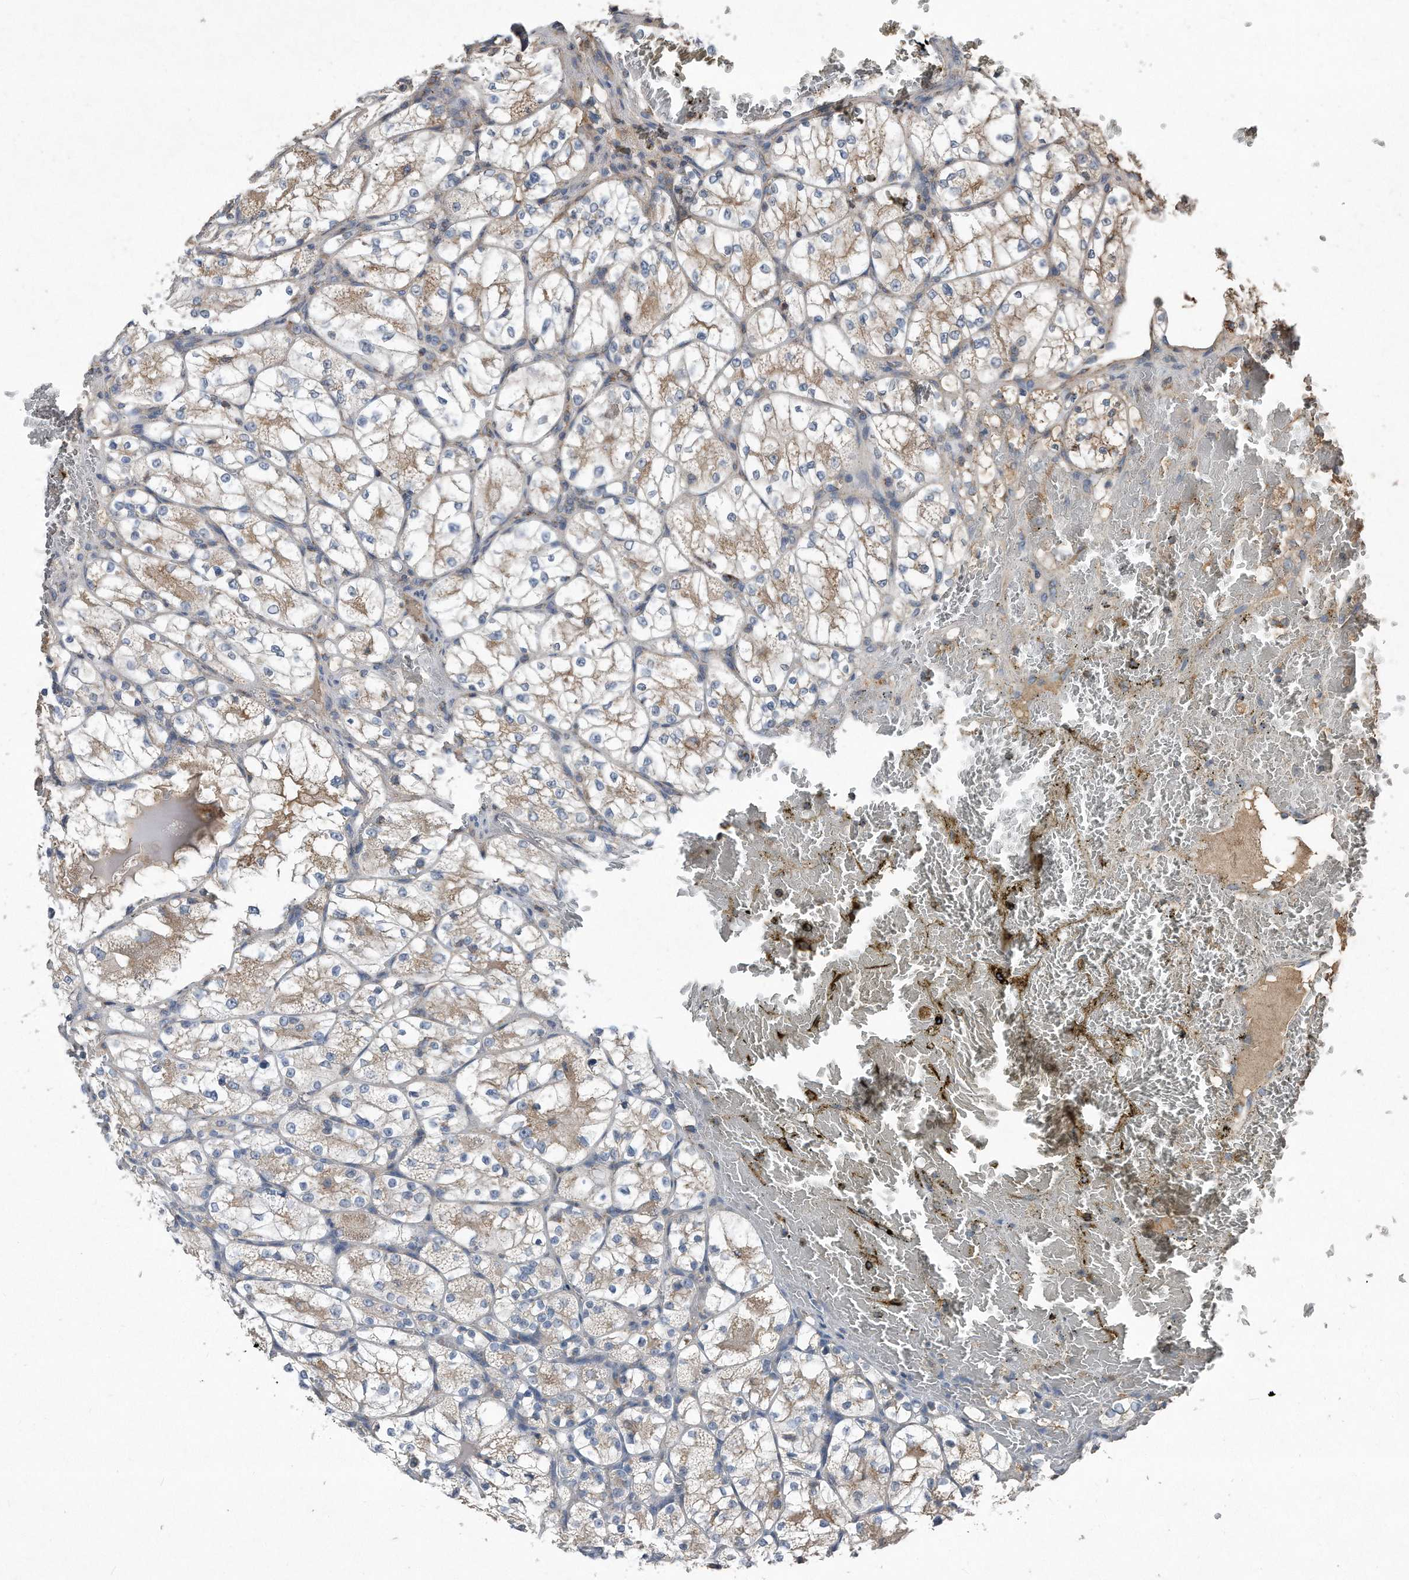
{"staining": {"intensity": "weak", "quantity": "<25%", "location": "cytoplasmic/membranous"}, "tissue": "renal cancer", "cell_type": "Tumor cells", "image_type": "cancer", "snomed": [{"axis": "morphology", "description": "Adenocarcinoma, NOS"}, {"axis": "topography", "description": "Kidney"}], "caption": "The immunohistochemistry (IHC) histopathology image has no significant staining in tumor cells of renal cancer (adenocarcinoma) tissue. The staining was performed using DAB (3,3'-diaminobenzidine) to visualize the protein expression in brown, while the nuclei were stained in blue with hematoxylin (Magnification: 20x).", "gene": "SDHA", "patient": {"sex": "female", "age": 69}}